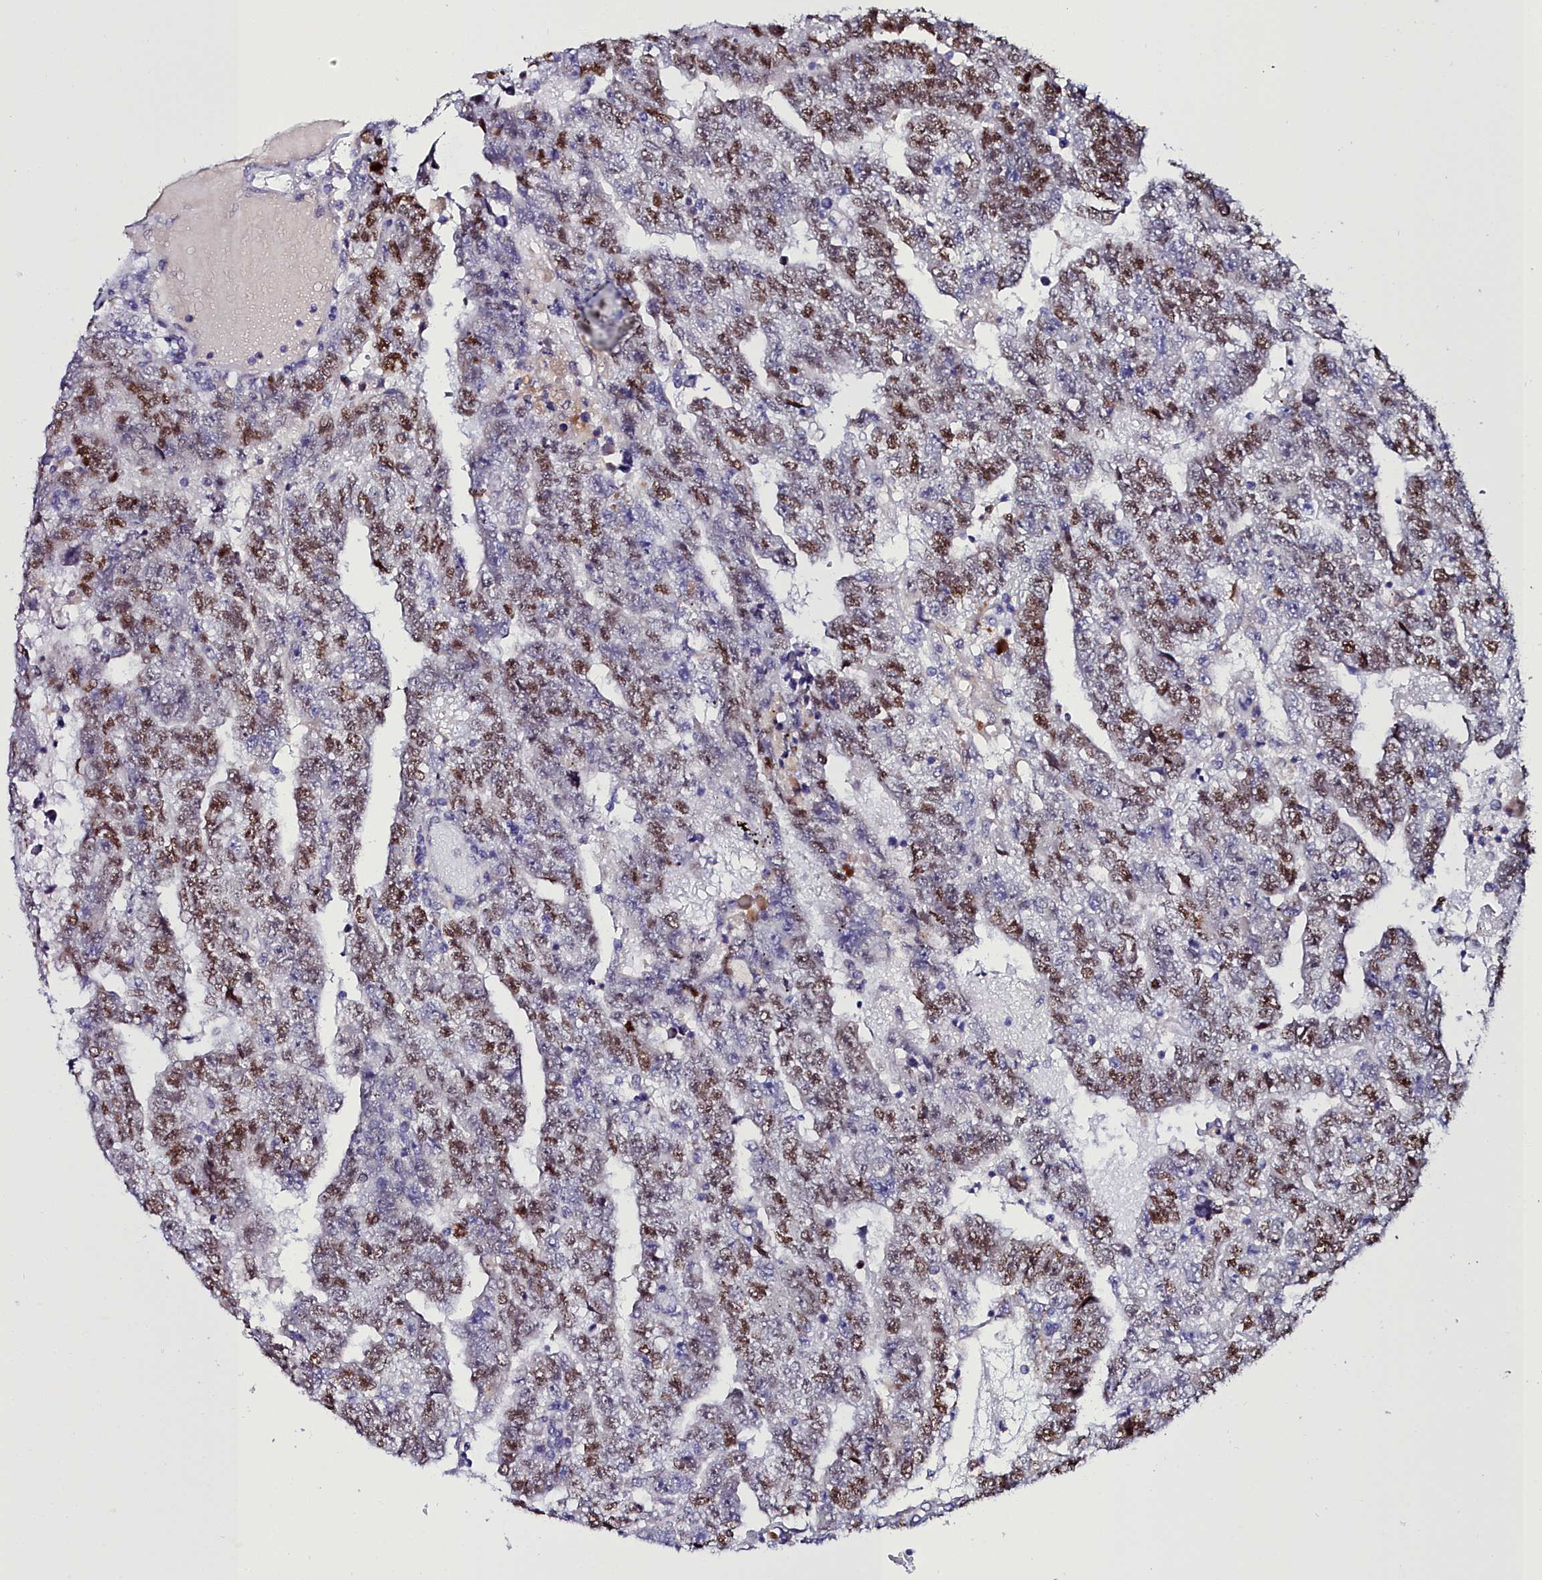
{"staining": {"intensity": "moderate", "quantity": "25%-75%", "location": "nuclear"}, "tissue": "testis cancer", "cell_type": "Tumor cells", "image_type": "cancer", "snomed": [{"axis": "morphology", "description": "Carcinoma, Embryonal, NOS"}, {"axis": "topography", "description": "Testis"}], "caption": "Human embryonal carcinoma (testis) stained for a protein (brown) shows moderate nuclear positive positivity in approximately 25%-75% of tumor cells.", "gene": "ELAPOR2", "patient": {"sex": "male", "age": 25}}